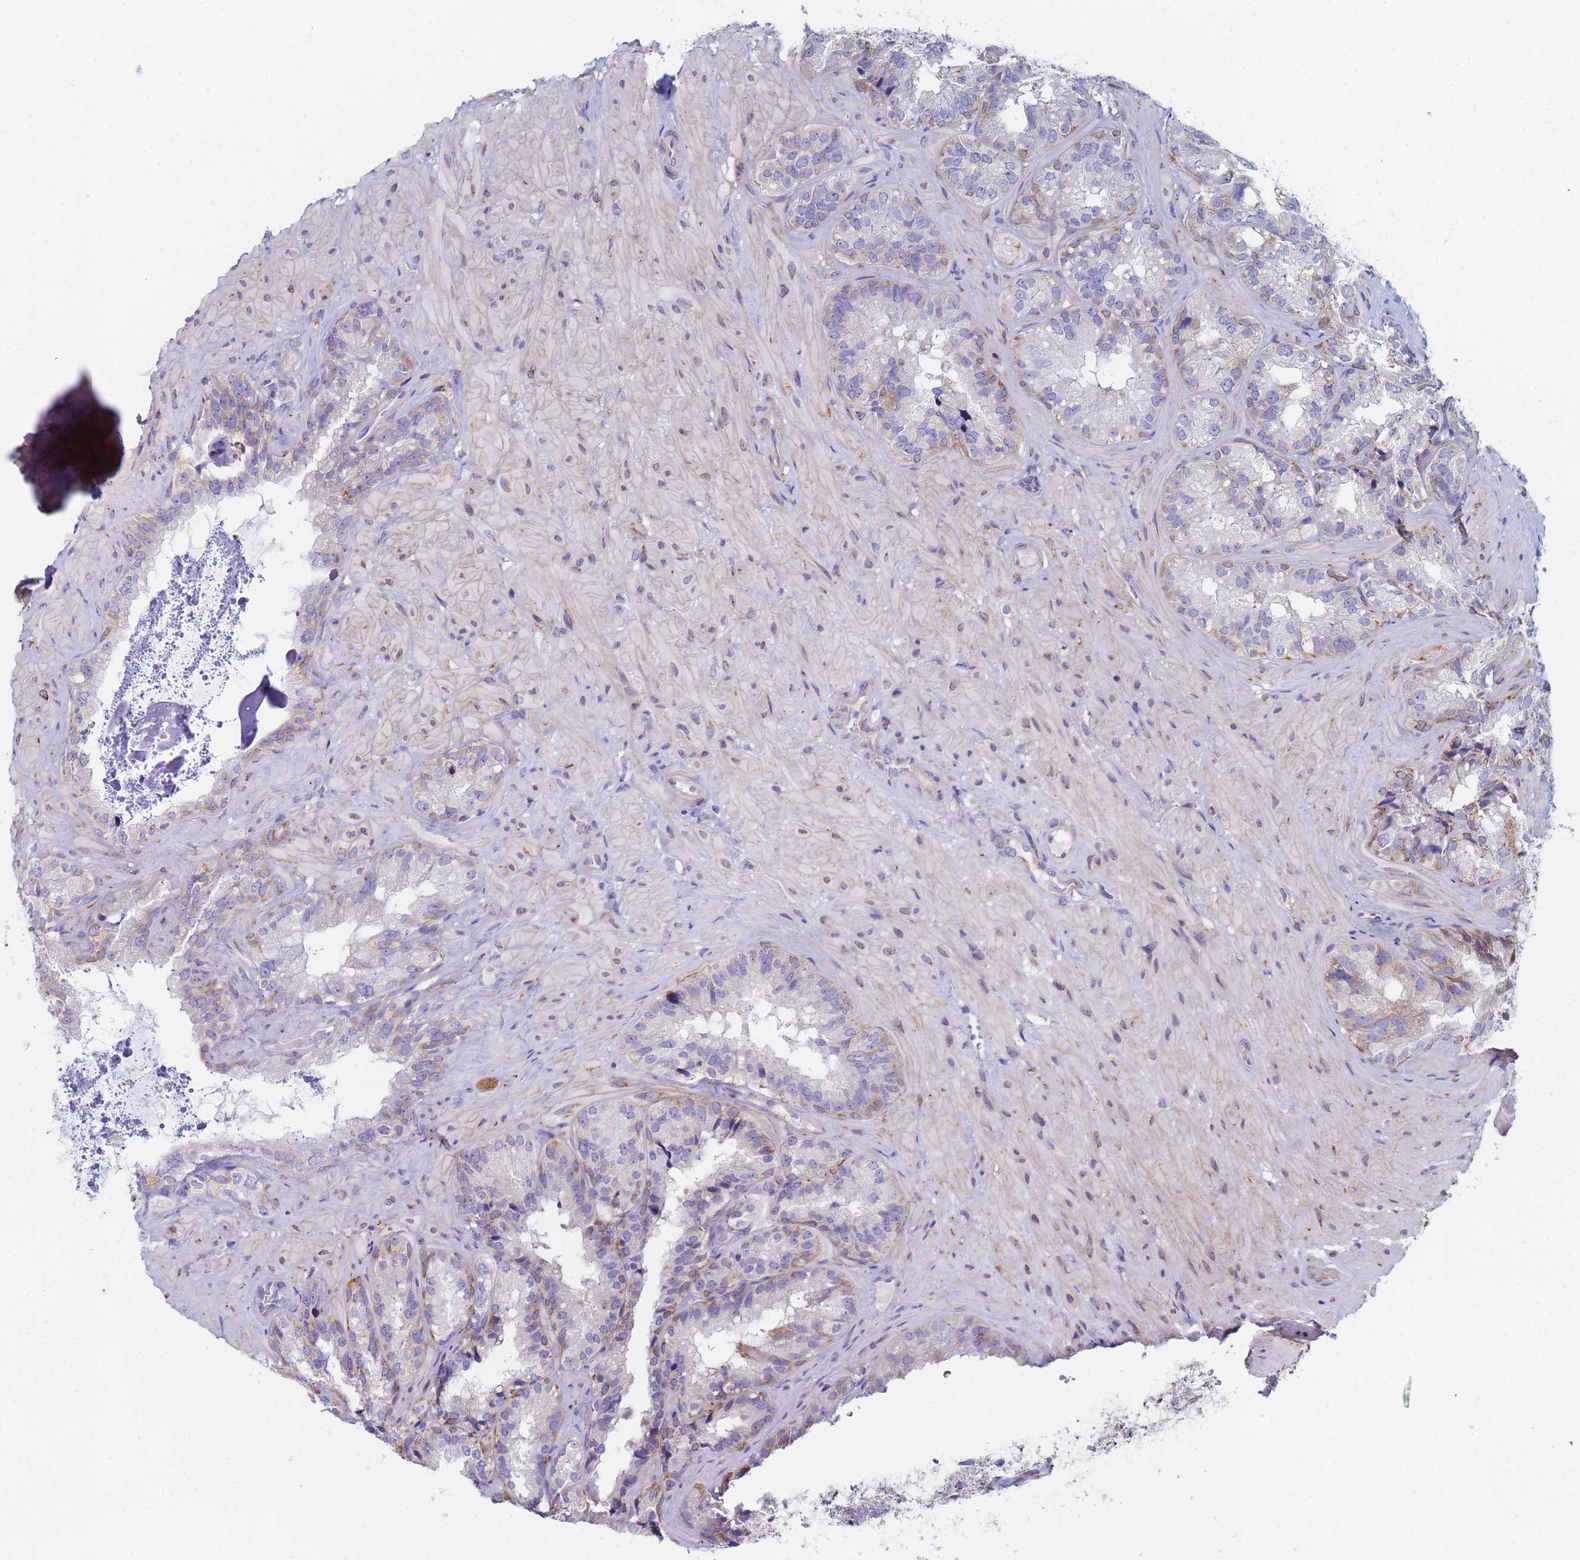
{"staining": {"intensity": "weak", "quantity": "<25%", "location": "cytoplasmic/membranous"}, "tissue": "seminal vesicle", "cell_type": "Glandular cells", "image_type": "normal", "snomed": [{"axis": "morphology", "description": "Normal tissue, NOS"}, {"axis": "topography", "description": "Seminal veicle"}], "caption": "The immunohistochemistry (IHC) micrograph has no significant staining in glandular cells of seminal vesicle. (DAB immunohistochemistry (IHC) visualized using brightfield microscopy, high magnification).", "gene": "GDAP2", "patient": {"sex": "male", "age": 58}}